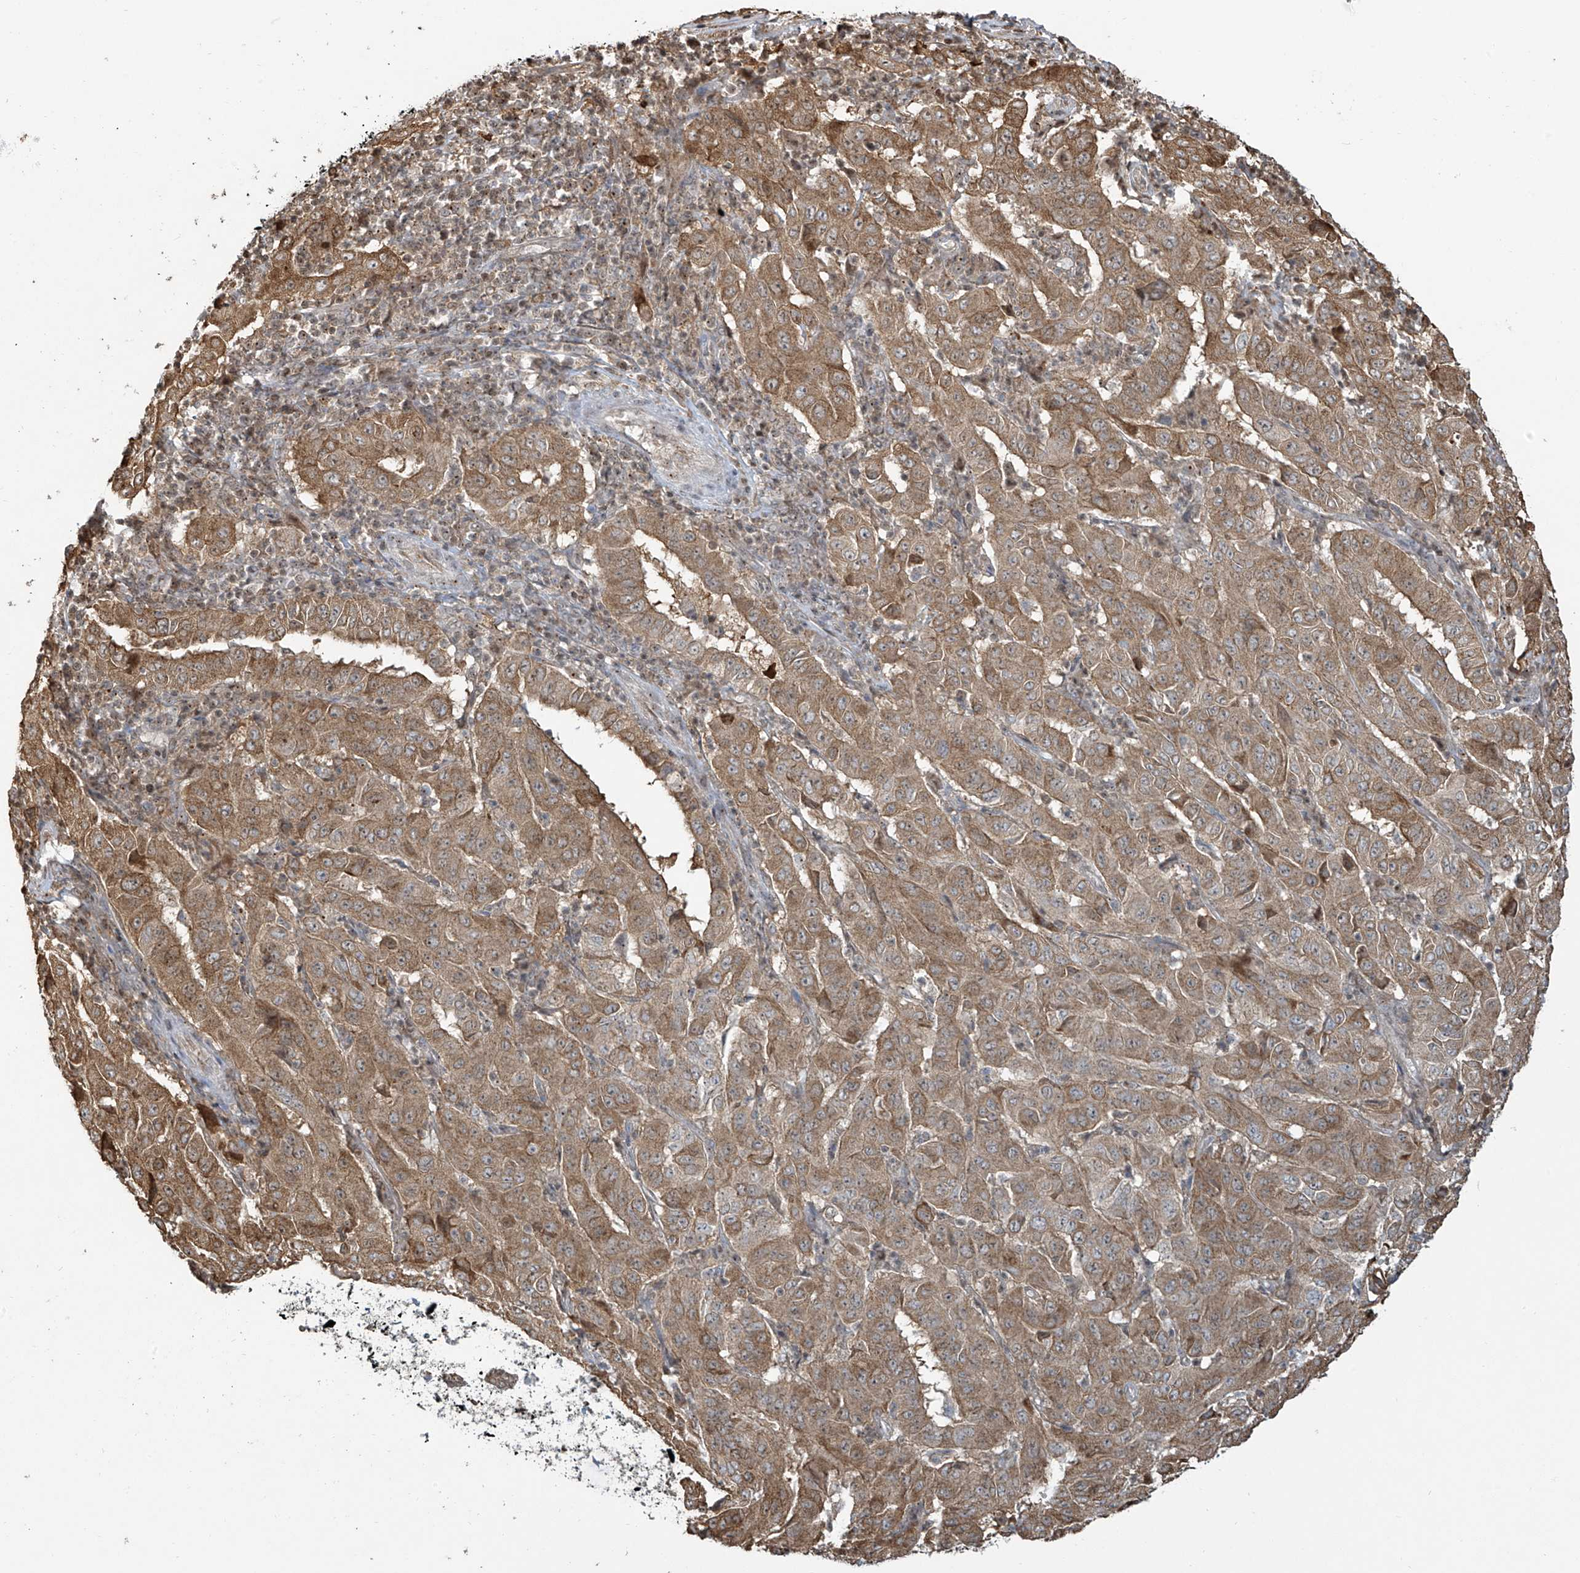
{"staining": {"intensity": "moderate", "quantity": ">75%", "location": "cytoplasmic/membranous"}, "tissue": "pancreatic cancer", "cell_type": "Tumor cells", "image_type": "cancer", "snomed": [{"axis": "morphology", "description": "Adenocarcinoma, NOS"}, {"axis": "topography", "description": "Pancreas"}], "caption": "Brown immunohistochemical staining in pancreatic cancer displays moderate cytoplasmic/membranous staining in about >75% of tumor cells.", "gene": "VMP1", "patient": {"sex": "male", "age": 63}}